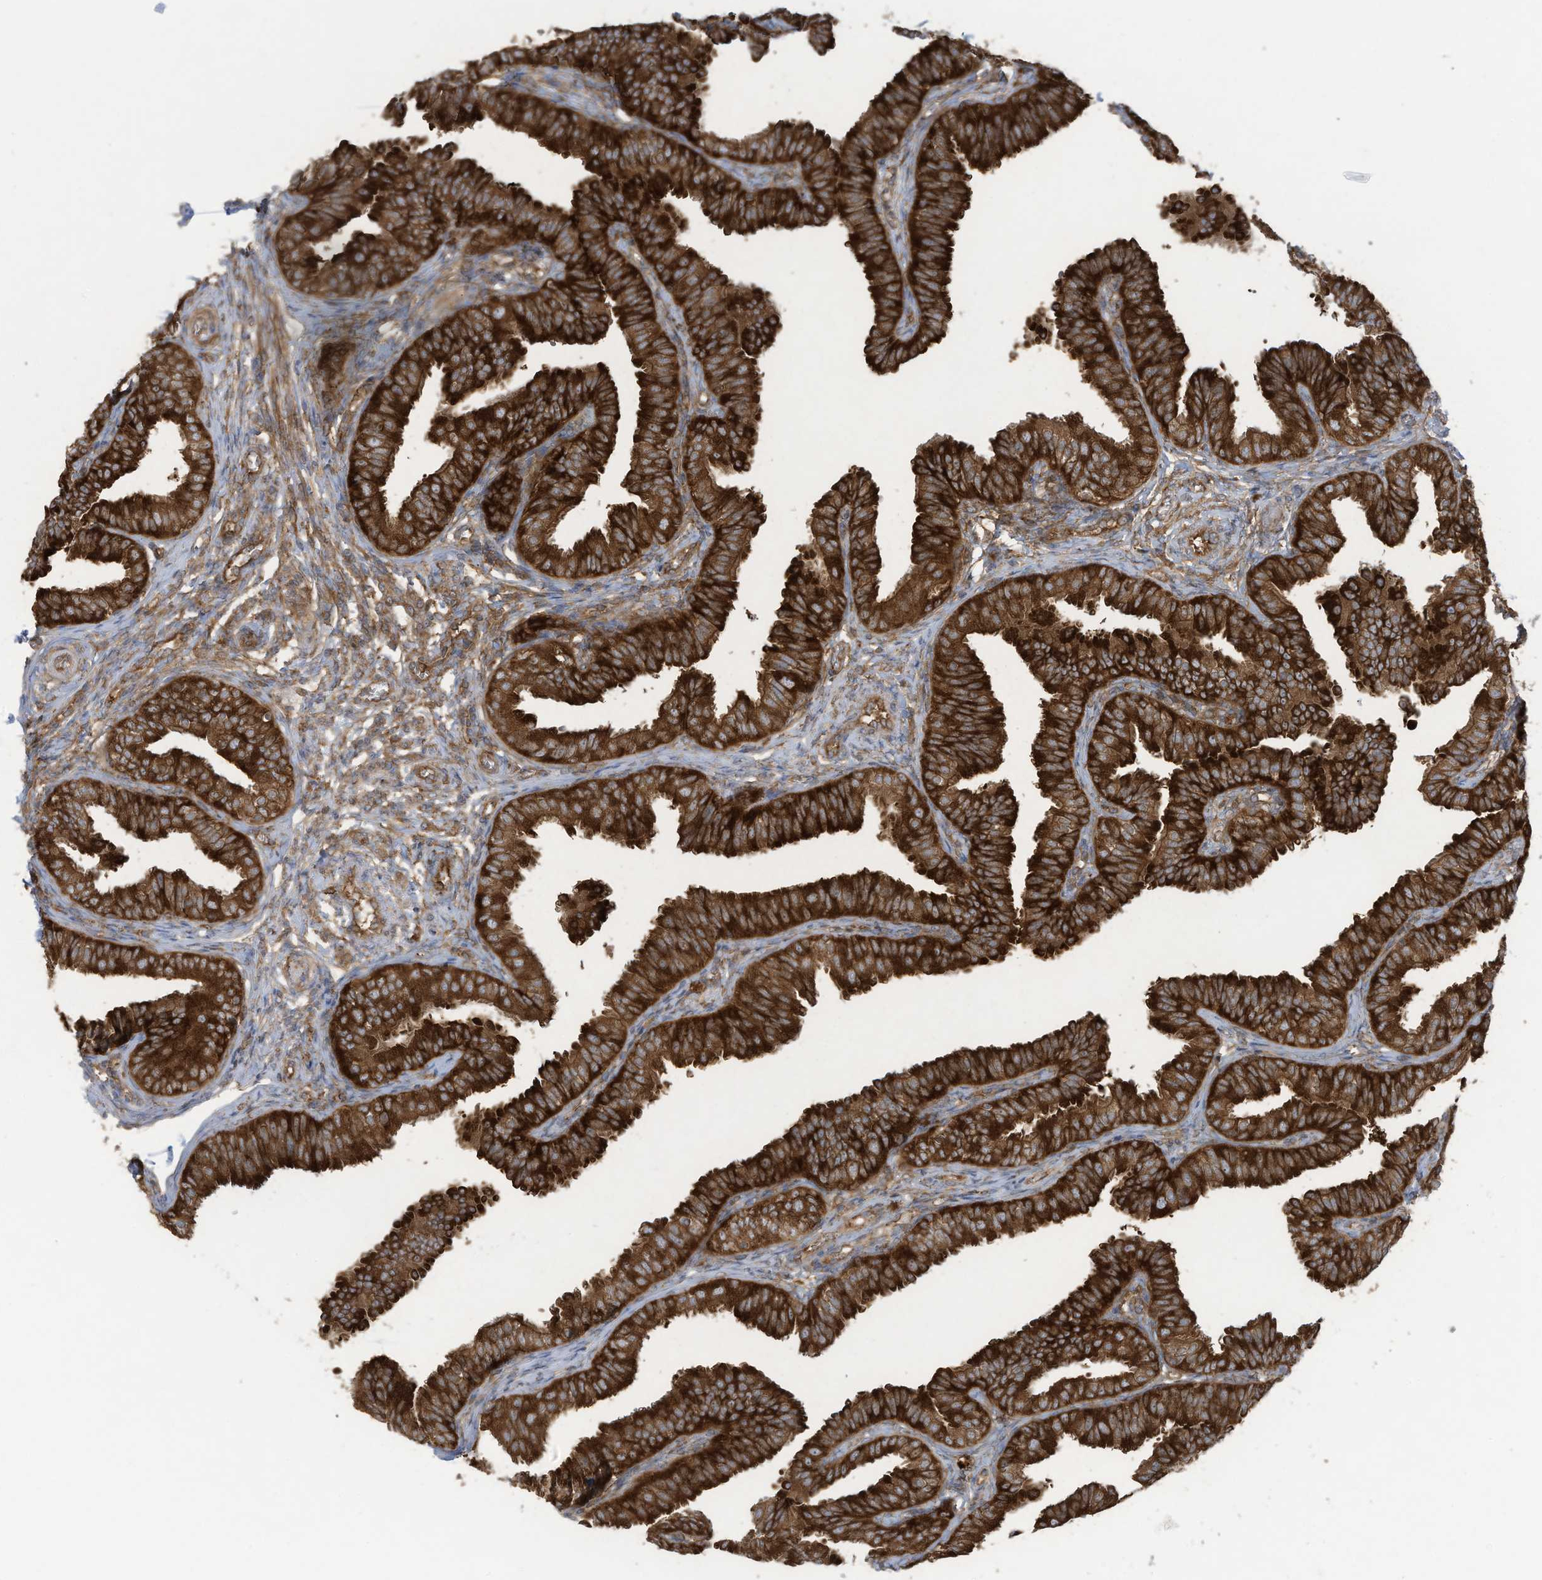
{"staining": {"intensity": "strong", "quantity": ">75%", "location": "cytoplasmic/membranous"}, "tissue": "fallopian tube", "cell_type": "Glandular cells", "image_type": "normal", "snomed": [{"axis": "morphology", "description": "Normal tissue, NOS"}, {"axis": "topography", "description": "Fallopian tube"}], "caption": "Protein analysis of normal fallopian tube shows strong cytoplasmic/membranous staining in approximately >75% of glandular cells. (IHC, brightfield microscopy, high magnification).", "gene": "OLA1", "patient": {"sex": "female", "age": 35}}